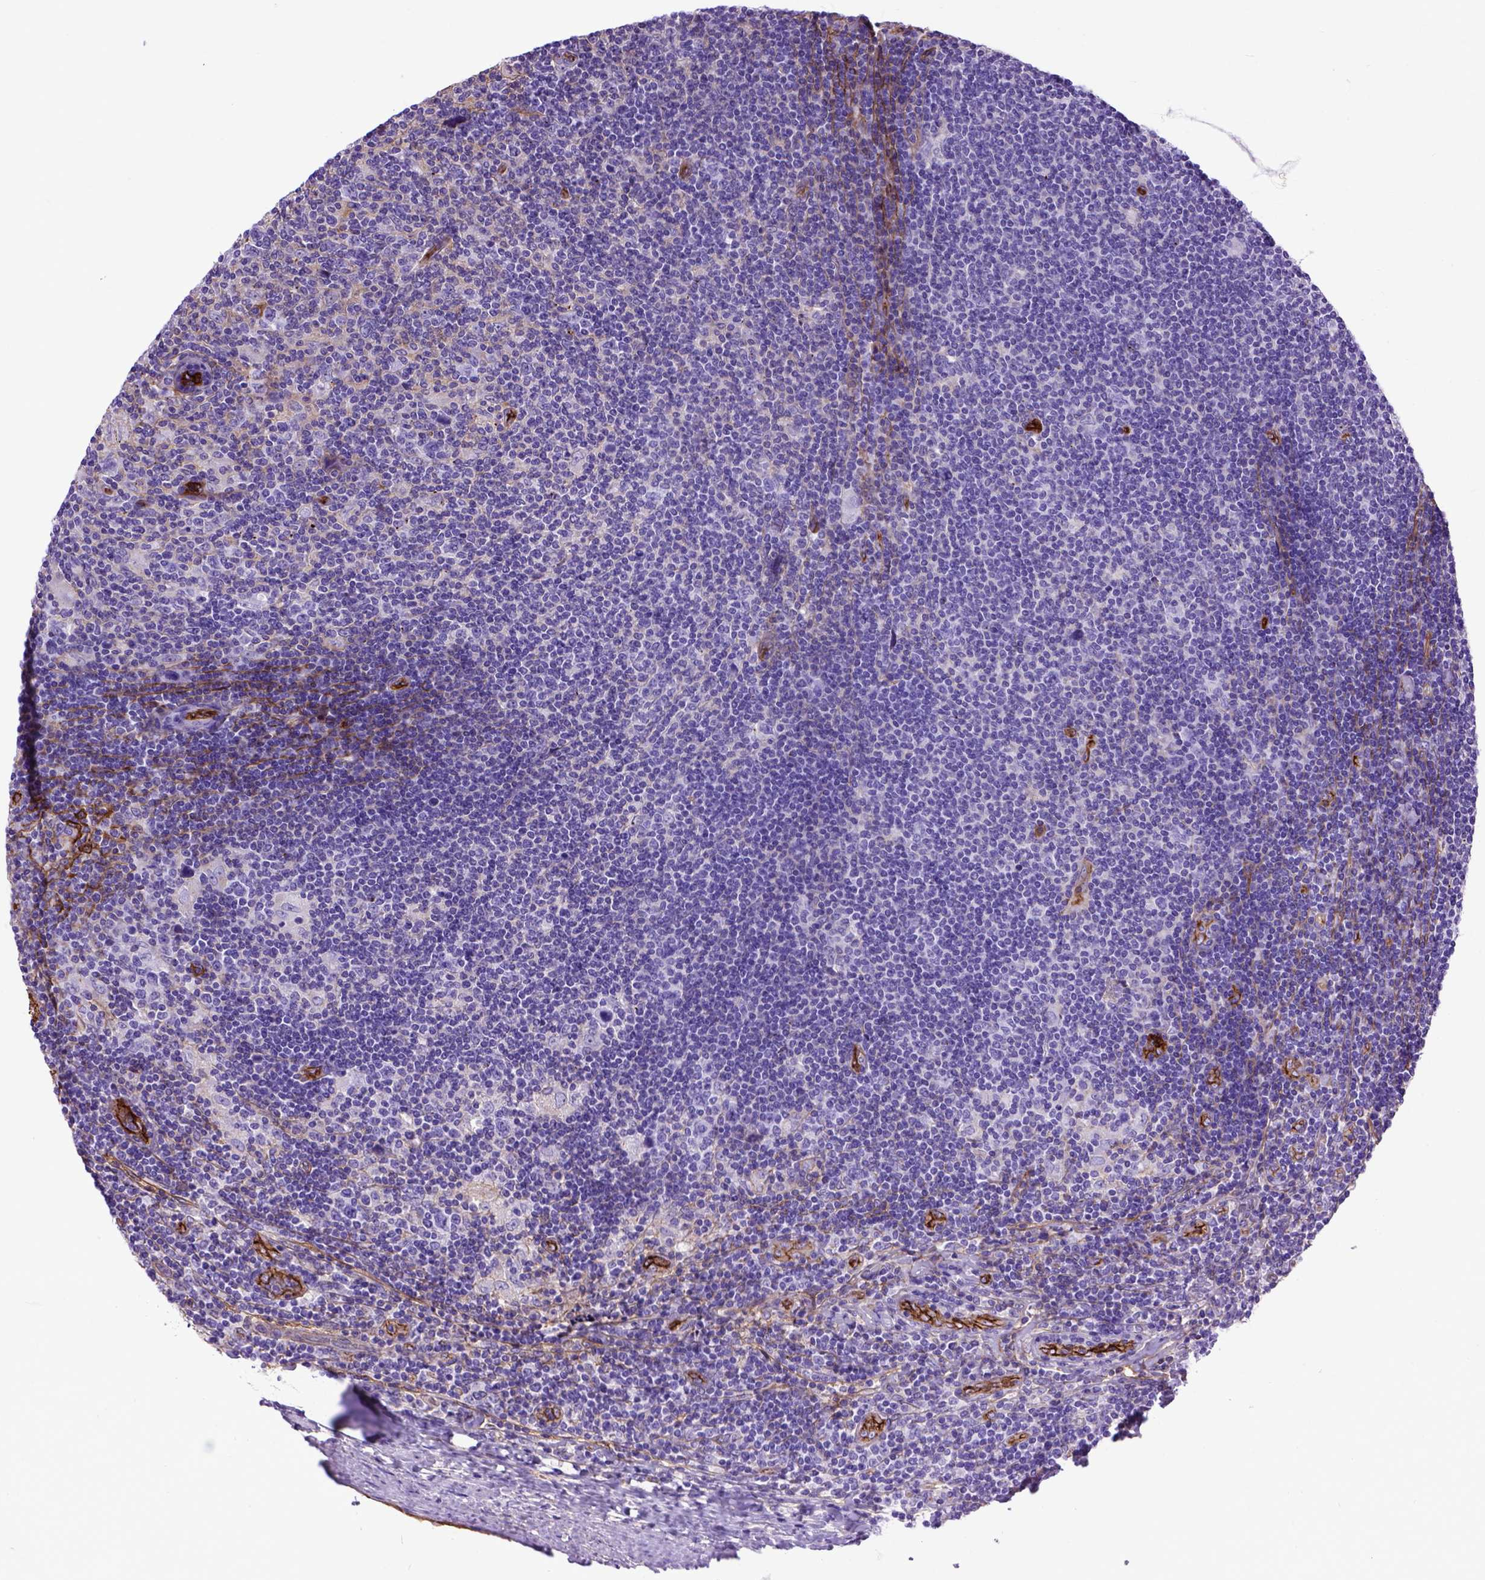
{"staining": {"intensity": "negative", "quantity": "none", "location": "none"}, "tissue": "lymphoma", "cell_type": "Tumor cells", "image_type": "cancer", "snomed": [{"axis": "morphology", "description": "Hodgkin's disease, NOS"}, {"axis": "topography", "description": "Lymph node"}], "caption": "IHC photomicrograph of neoplastic tissue: lymphoma stained with DAB (3,3'-diaminobenzidine) shows no significant protein expression in tumor cells. The staining is performed using DAB (3,3'-diaminobenzidine) brown chromogen with nuclei counter-stained in using hematoxylin.", "gene": "ENG", "patient": {"sex": "male", "age": 40}}